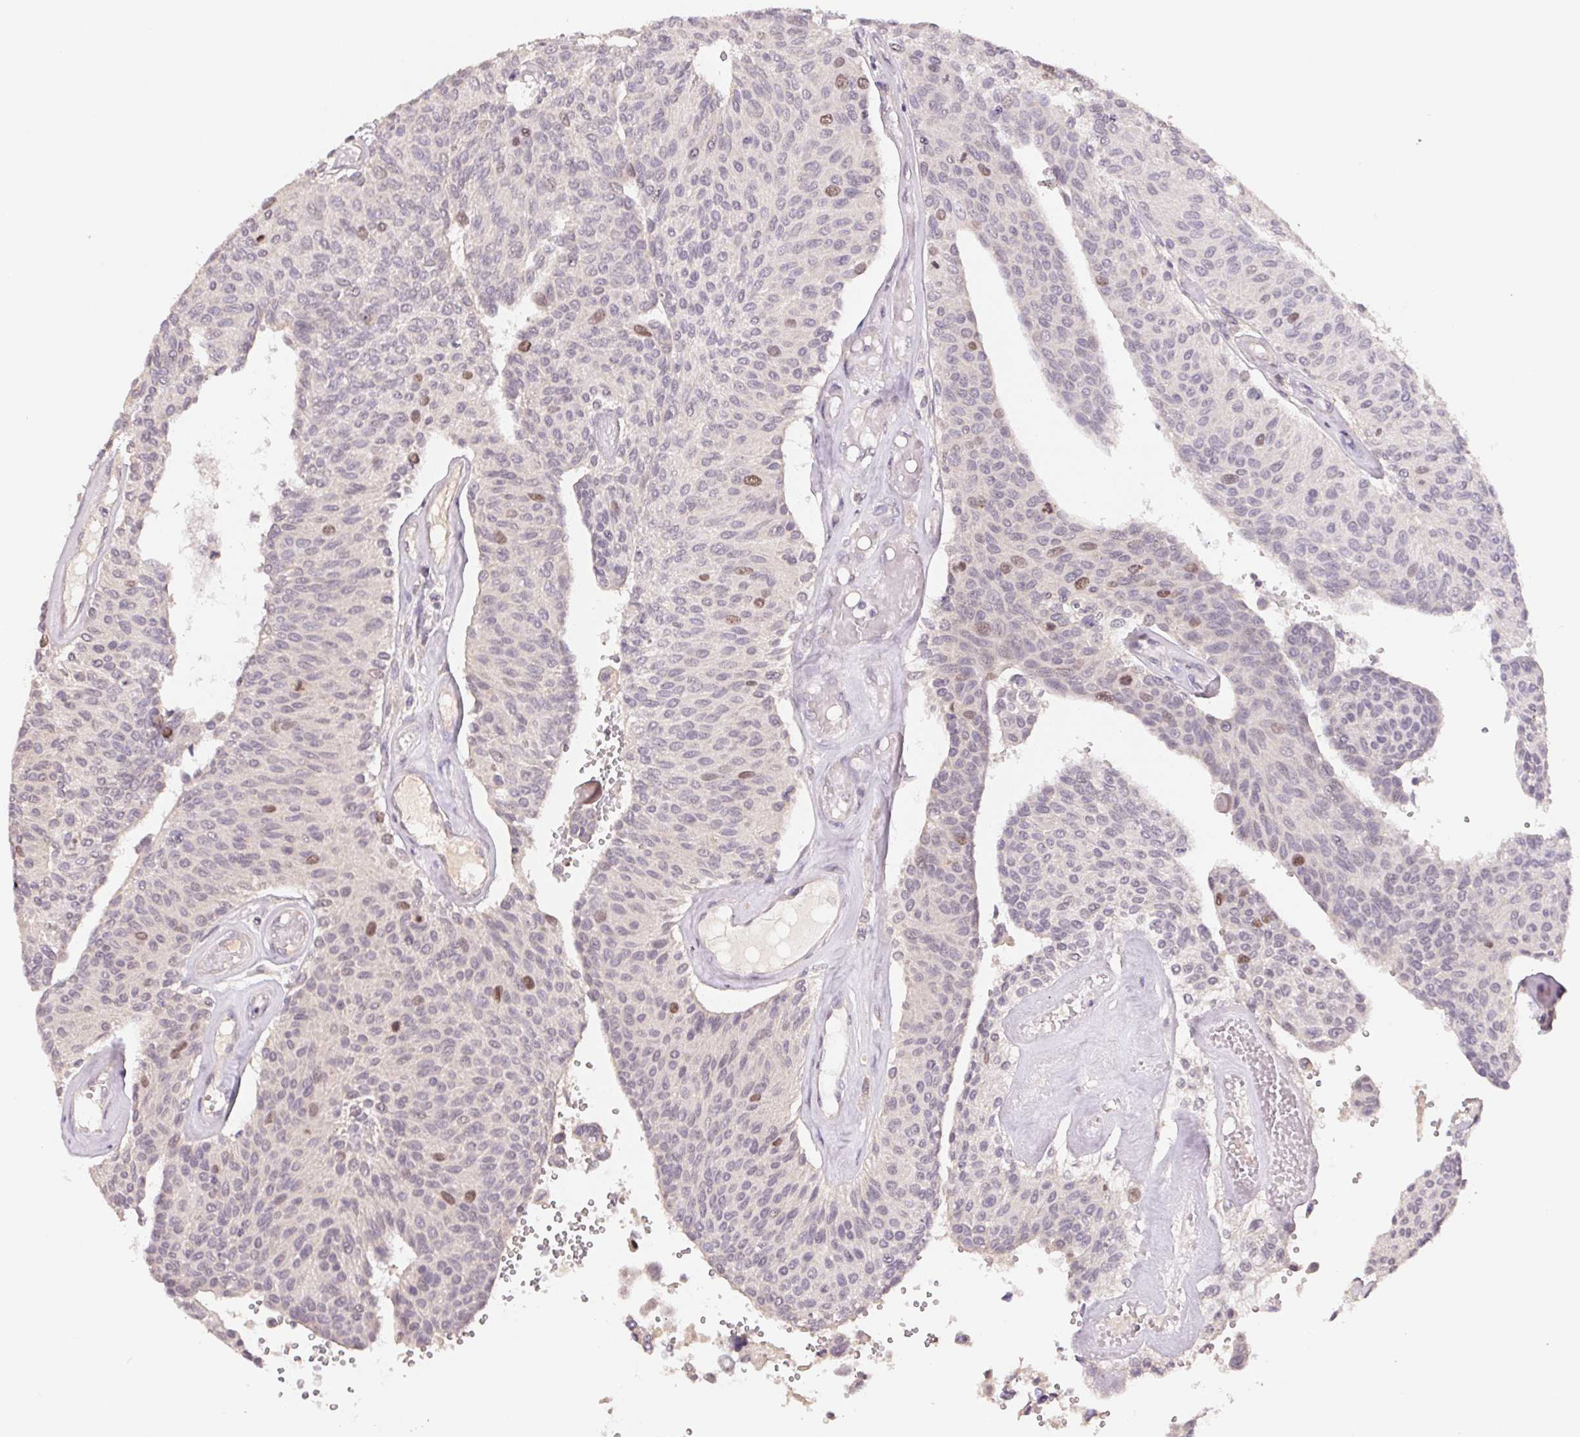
{"staining": {"intensity": "moderate", "quantity": "<25%", "location": "nuclear"}, "tissue": "urothelial cancer", "cell_type": "Tumor cells", "image_type": "cancer", "snomed": [{"axis": "morphology", "description": "Urothelial carcinoma, NOS"}, {"axis": "topography", "description": "Urinary bladder"}], "caption": "The micrograph displays immunohistochemical staining of urothelial cancer. There is moderate nuclear expression is identified in approximately <25% of tumor cells.", "gene": "KIFC1", "patient": {"sex": "male", "age": 55}}